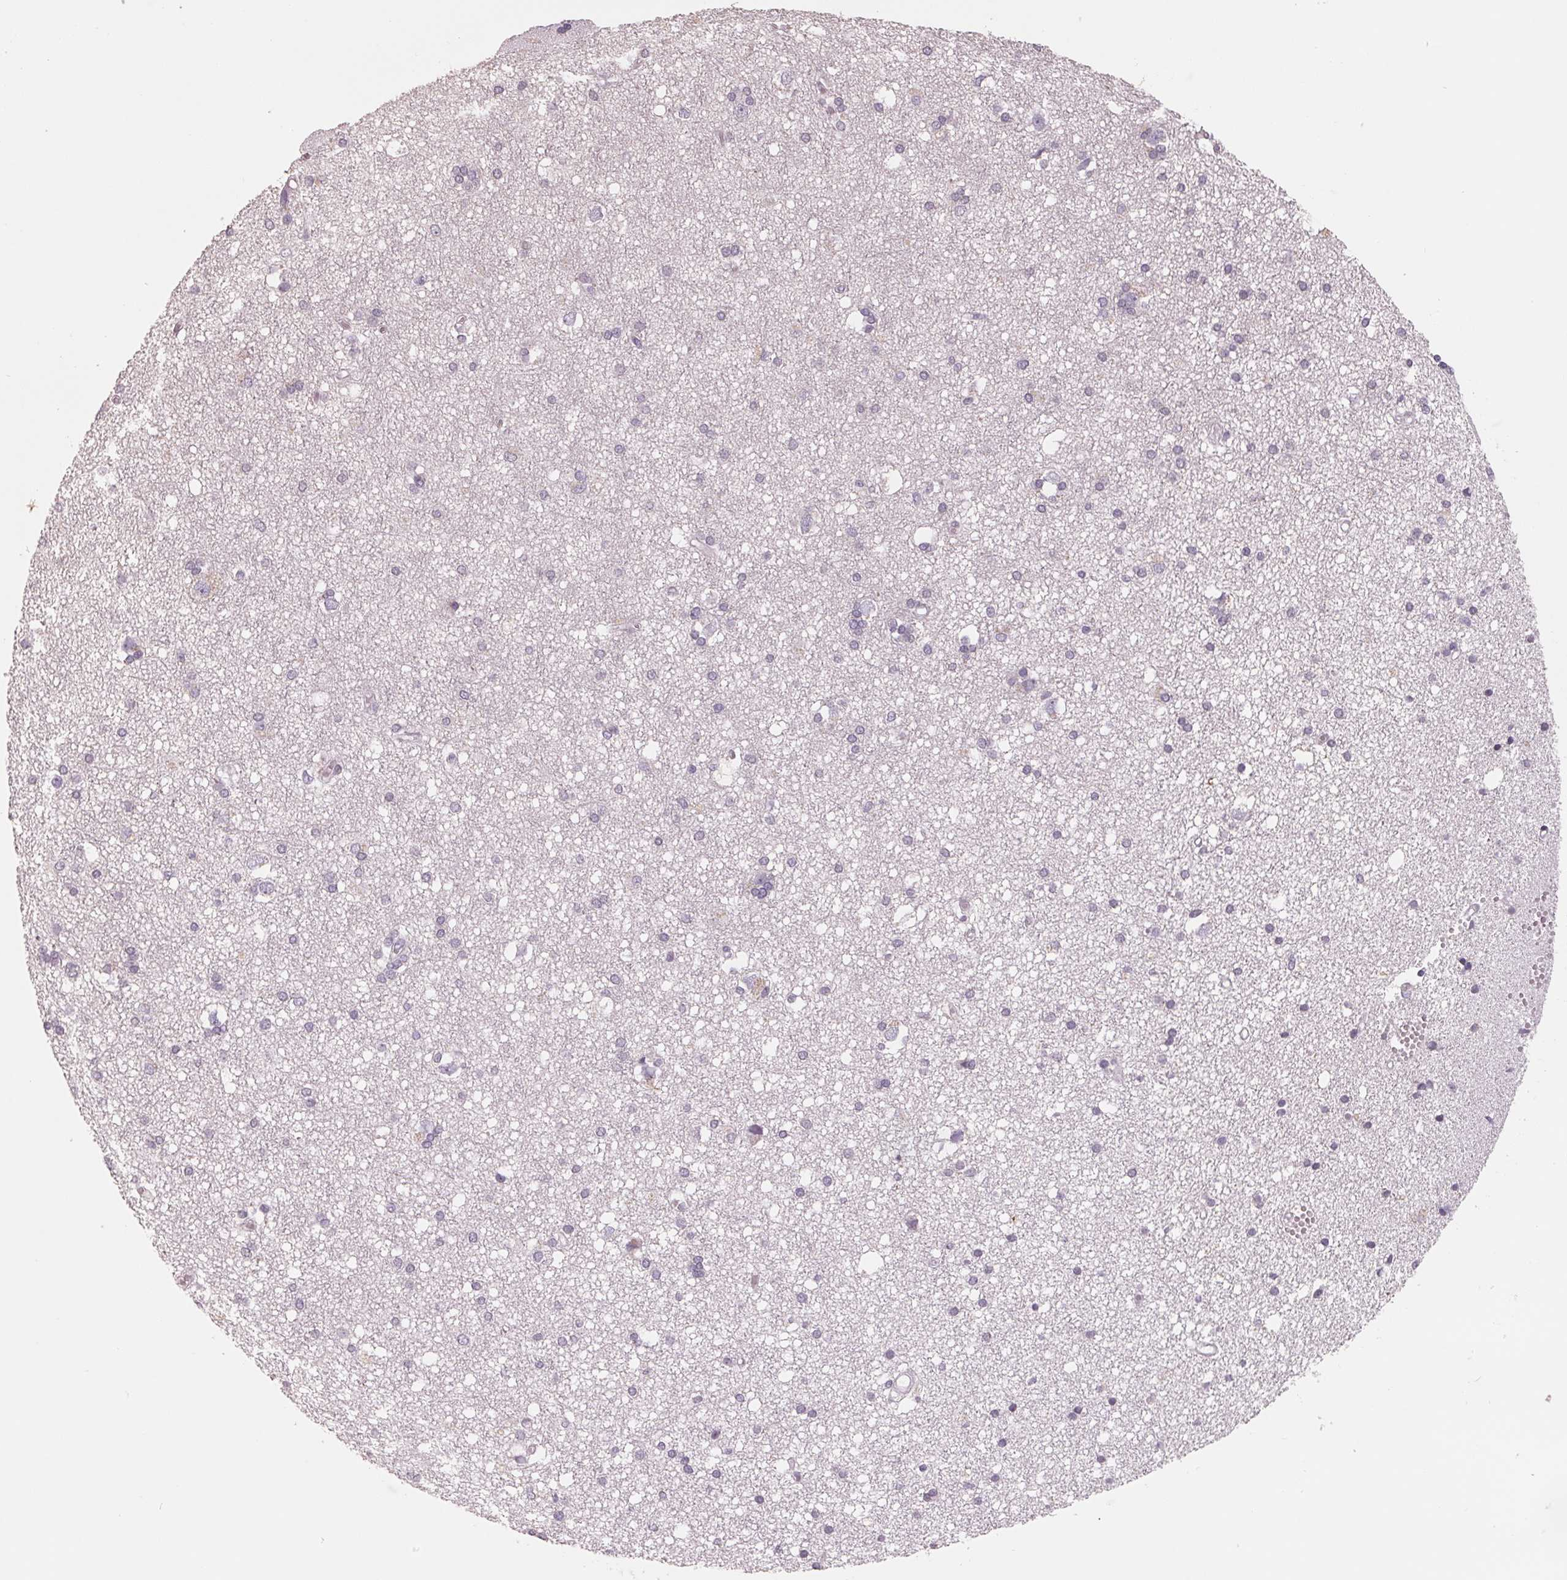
{"staining": {"intensity": "negative", "quantity": "none", "location": "none"}, "tissue": "cerebral cortex", "cell_type": "Endothelial cells", "image_type": "normal", "snomed": [{"axis": "morphology", "description": "Normal tissue, NOS"}, {"axis": "morphology", "description": "Glioma, malignant, High grade"}, {"axis": "topography", "description": "Cerebral cortex"}], "caption": "The histopathology image reveals no staining of endothelial cells in unremarkable cerebral cortex.", "gene": "FTCD", "patient": {"sex": "male", "age": 71}}